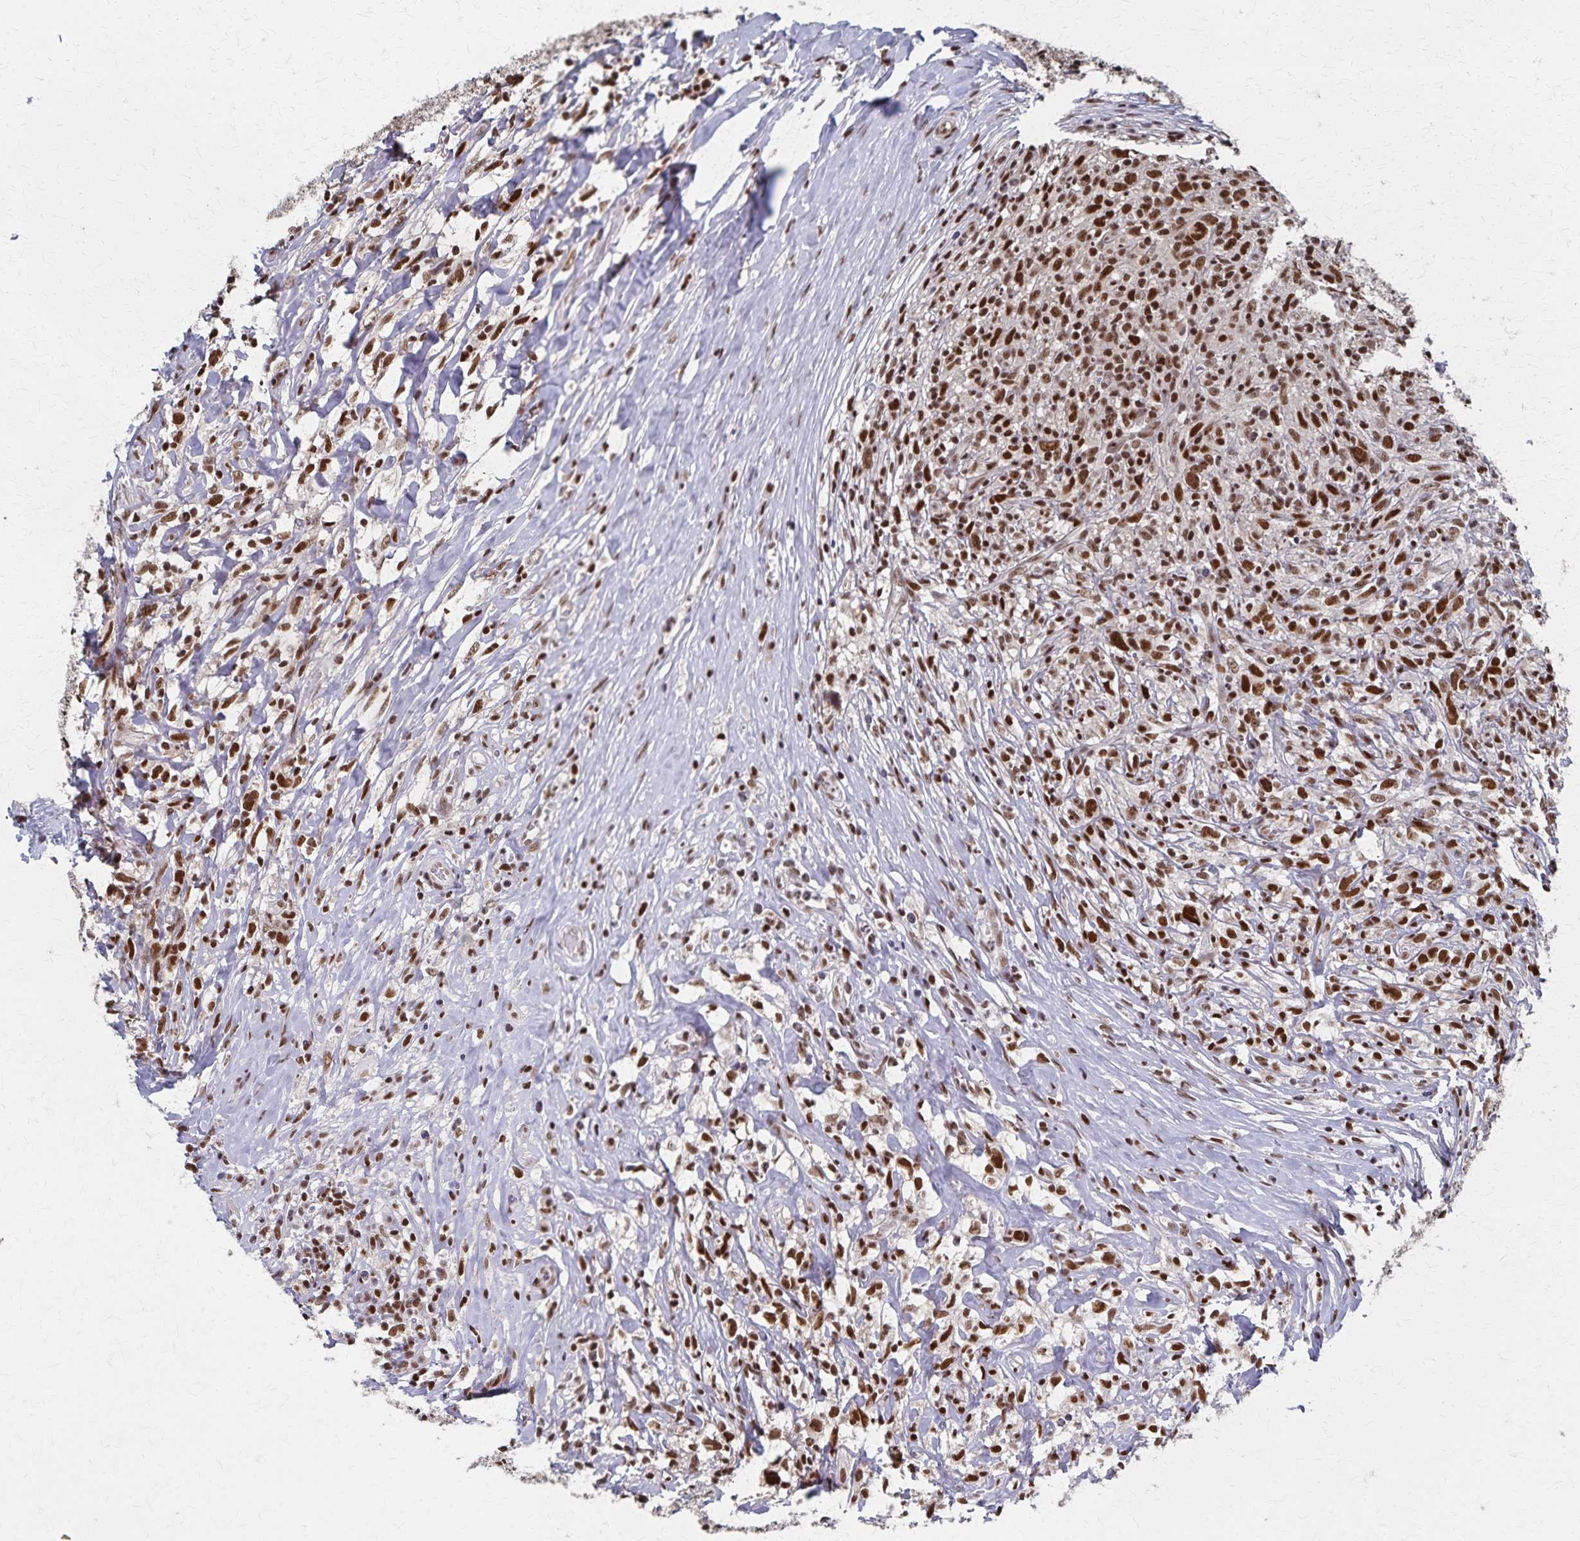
{"staining": {"intensity": "moderate", "quantity": ">75%", "location": "nuclear"}, "tissue": "lymphoma", "cell_type": "Tumor cells", "image_type": "cancer", "snomed": [{"axis": "morphology", "description": "Hodgkin's disease, NOS"}, {"axis": "topography", "description": "No Tissue"}], "caption": "This is a micrograph of immunohistochemistry (IHC) staining of Hodgkin's disease, which shows moderate positivity in the nuclear of tumor cells.", "gene": "GTF2B", "patient": {"sex": "female", "age": 21}}